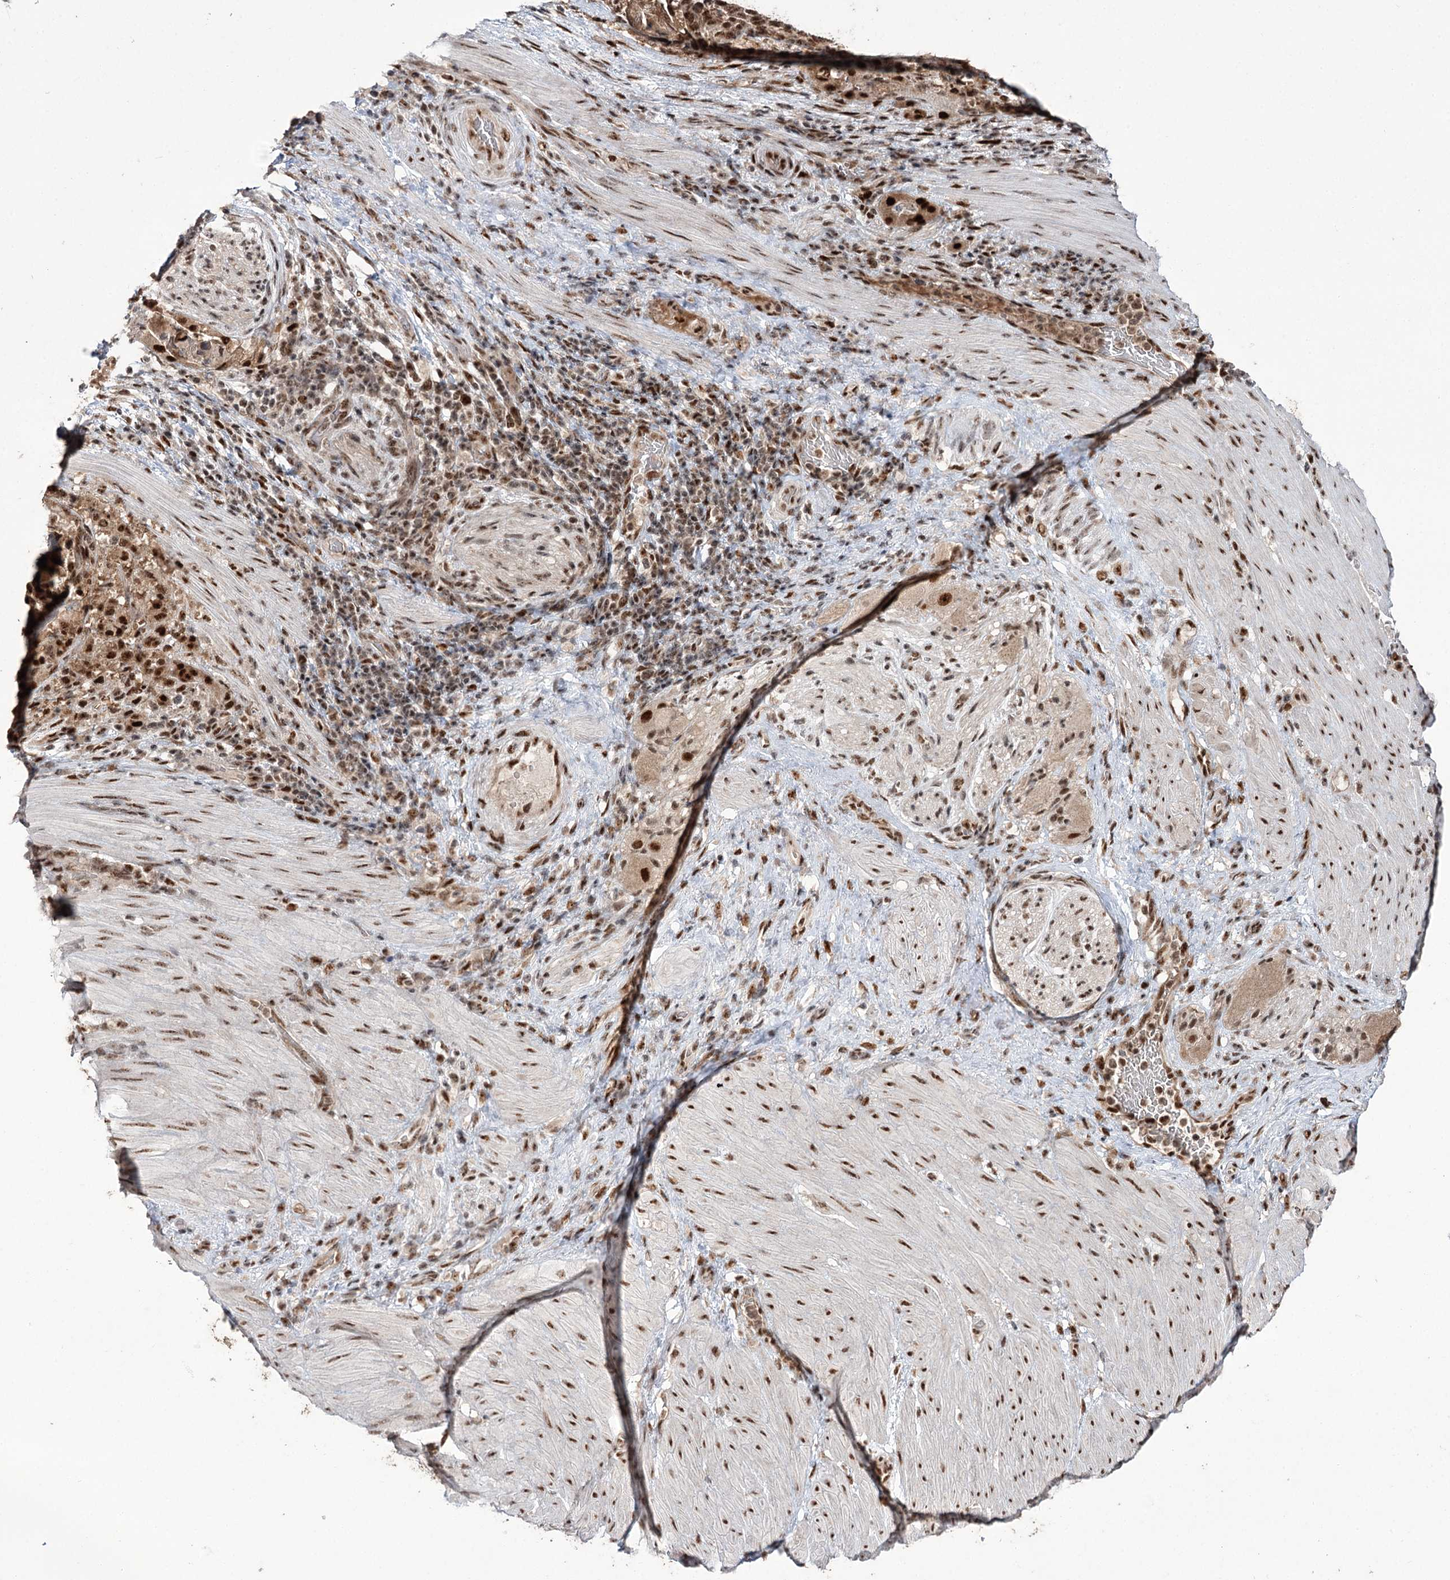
{"staining": {"intensity": "strong", "quantity": ">75%", "location": "nuclear"}, "tissue": "stomach cancer", "cell_type": "Tumor cells", "image_type": "cancer", "snomed": [{"axis": "morphology", "description": "Adenocarcinoma, NOS"}, {"axis": "topography", "description": "Stomach"}], "caption": "Approximately >75% of tumor cells in human stomach cancer (adenocarcinoma) reveal strong nuclear protein expression as visualized by brown immunohistochemical staining.", "gene": "ERCC3", "patient": {"sex": "male", "age": 48}}